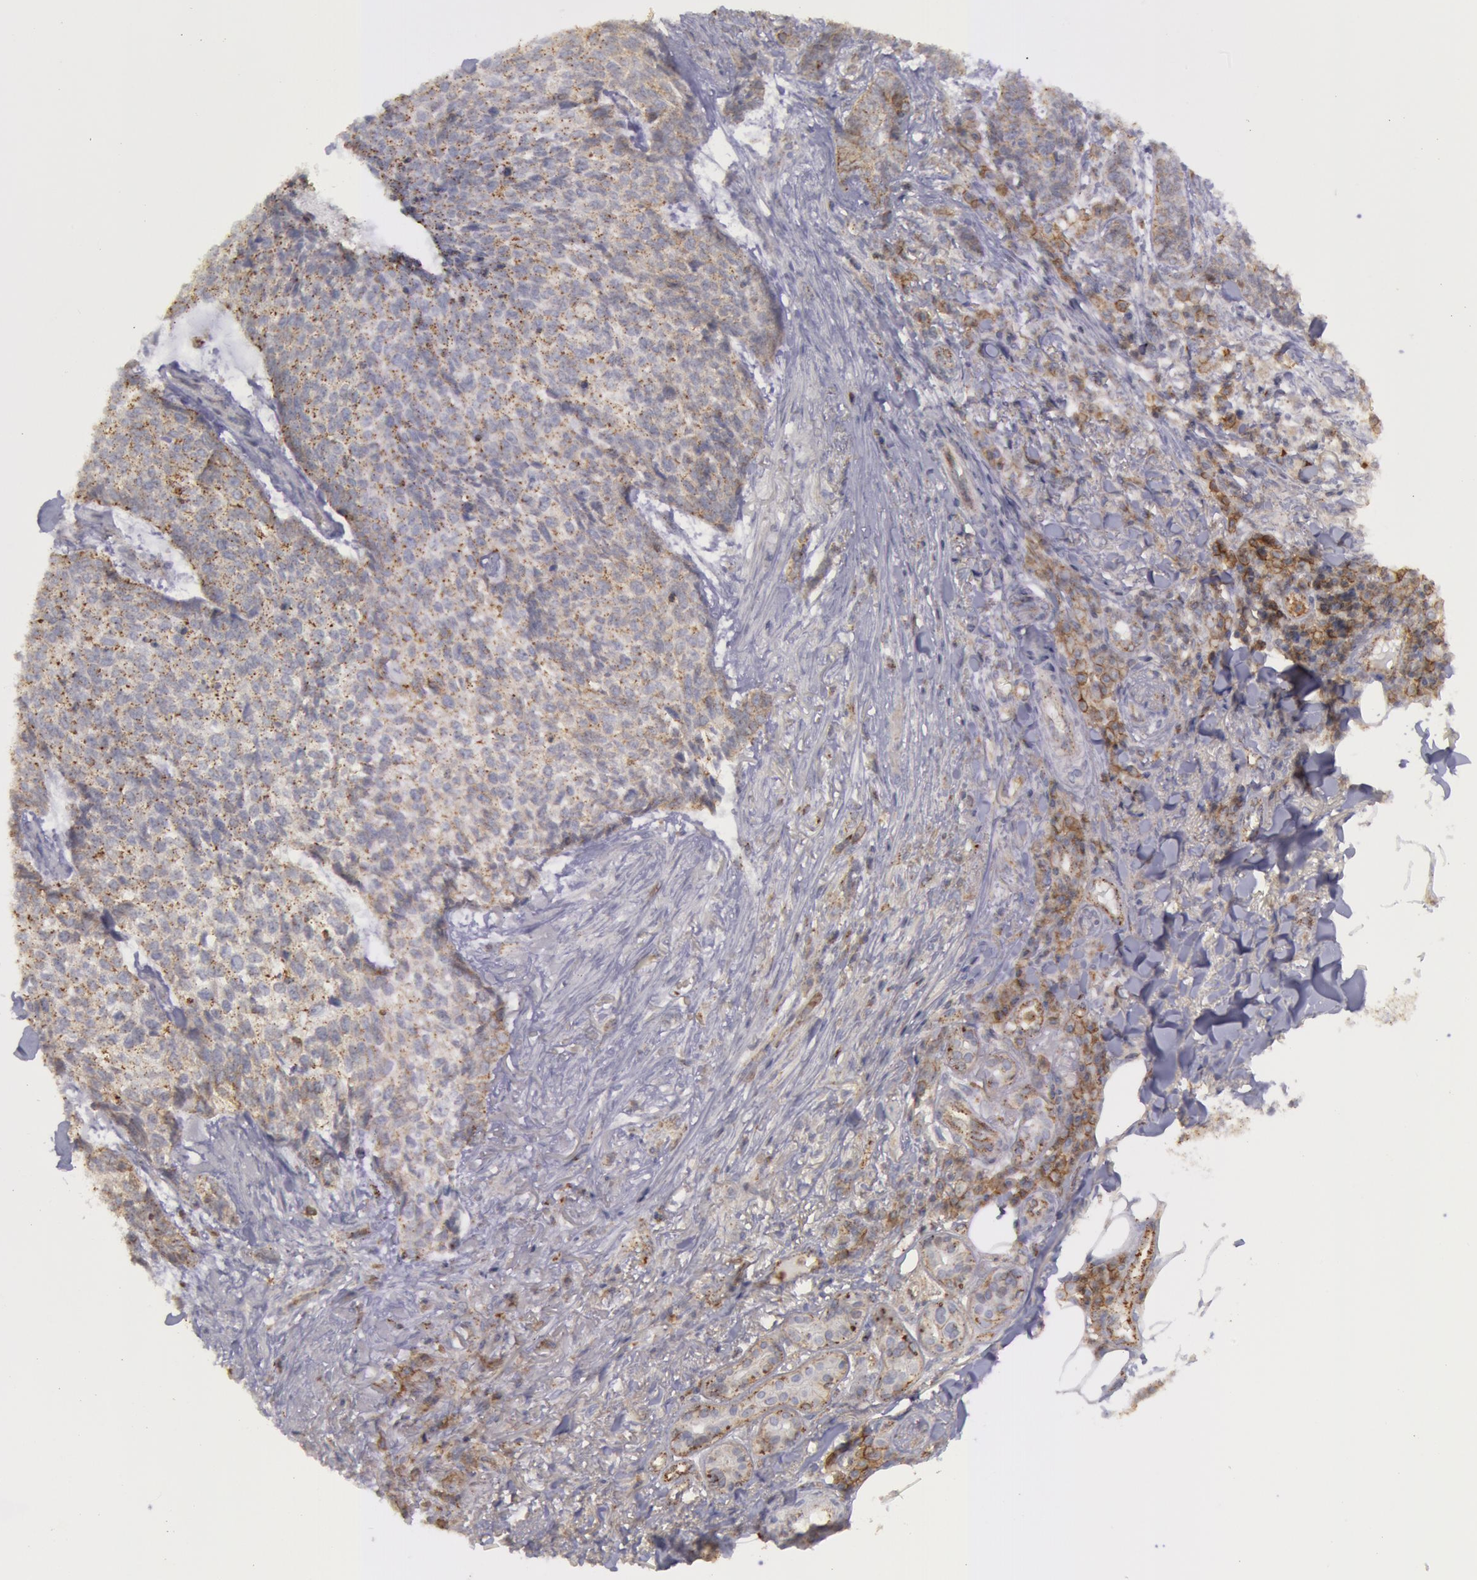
{"staining": {"intensity": "weak", "quantity": ">75%", "location": "cytoplasmic/membranous"}, "tissue": "skin cancer", "cell_type": "Tumor cells", "image_type": "cancer", "snomed": [{"axis": "morphology", "description": "Basal cell carcinoma"}, {"axis": "topography", "description": "Skin"}], "caption": "Tumor cells exhibit weak cytoplasmic/membranous positivity in about >75% of cells in basal cell carcinoma (skin). The staining is performed using DAB (3,3'-diaminobenzidine) brown chromogen to label protein expression. The nuclei are counter-stained blue using hematoxylin.", "gene": "FLOT2", "patient": {"sex": "female", "age": 89}}